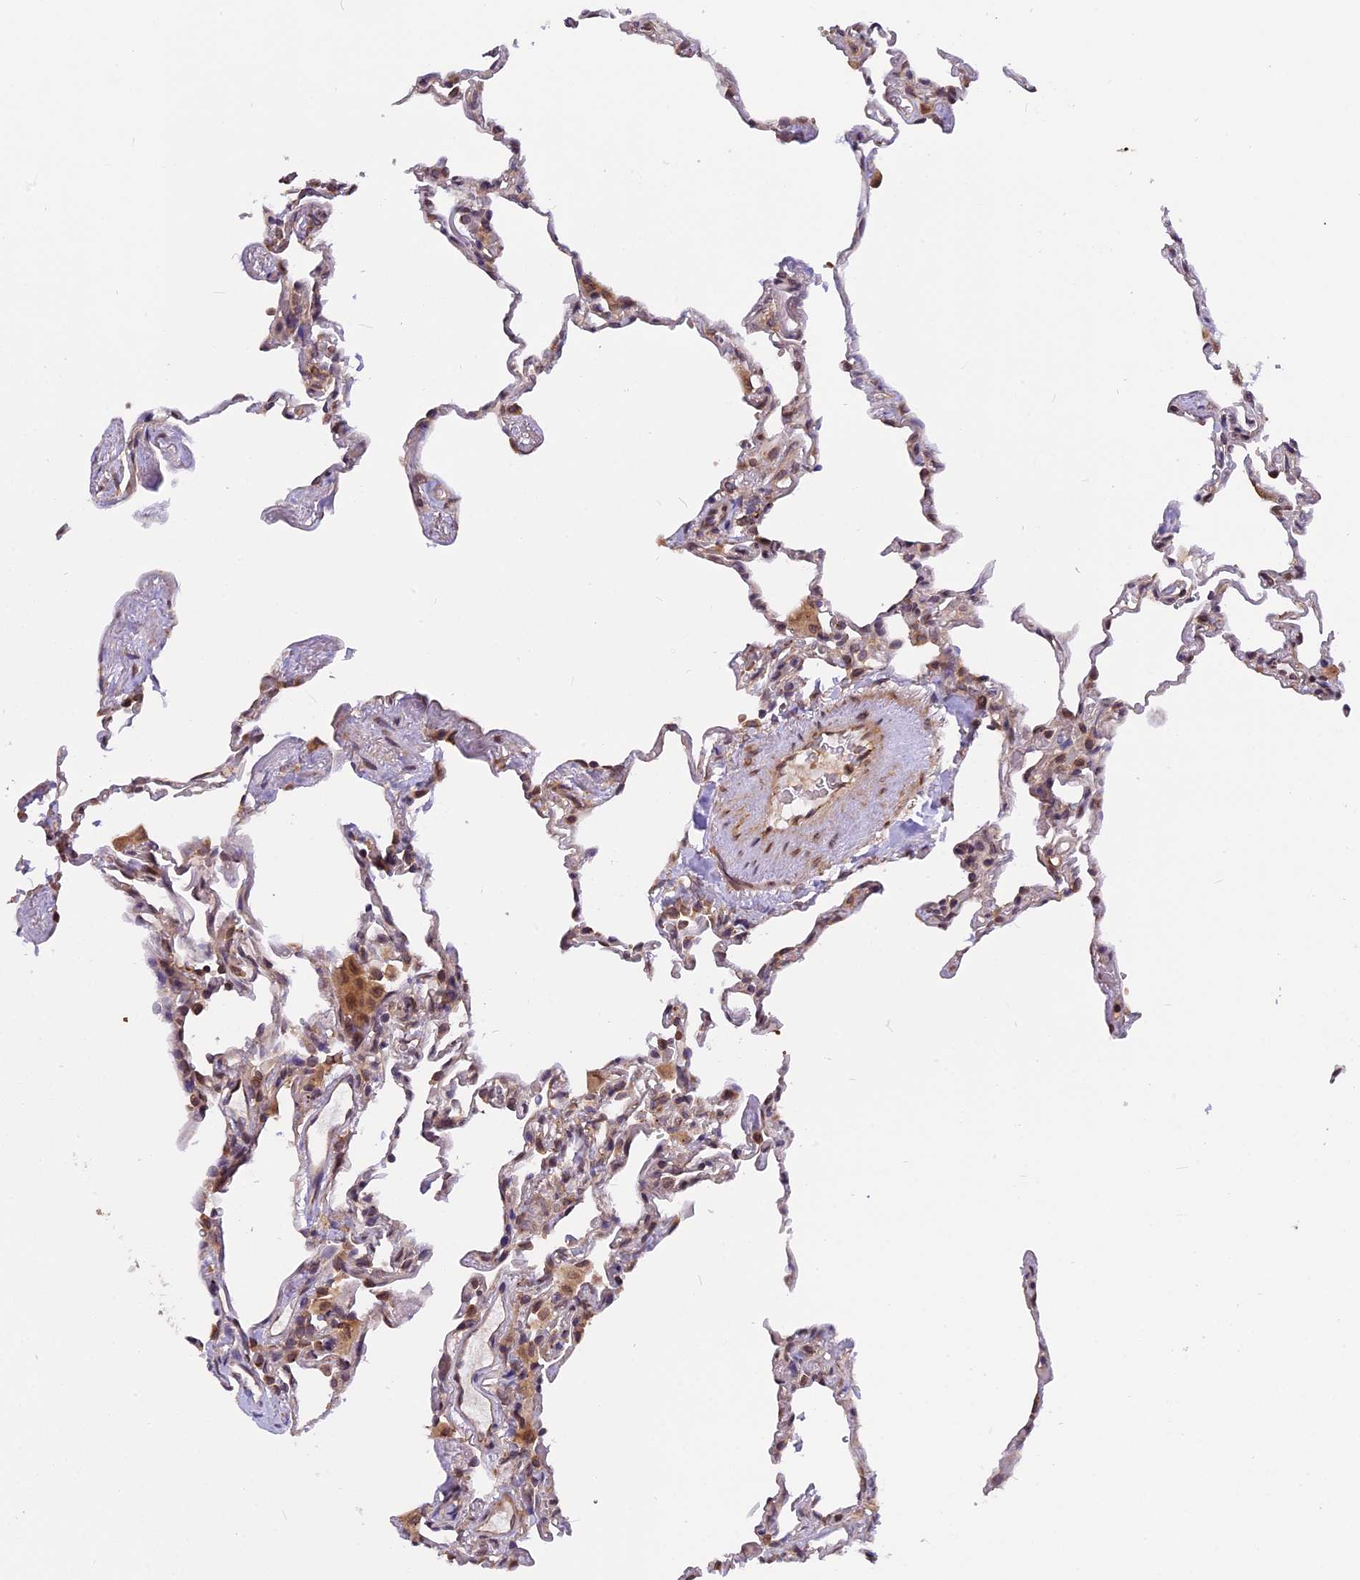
{"staining": {"intensity": "moderate", "quantity": "<25%", "location": "cytoplasmic/membranous,nuclear"}, "tissue": "lung", "cell_type": "Alveolar cells", "image_type": "normal", "snomed": [{"axis": "morphology", "description": "Normal tissue, NOS"}, {"axis": "topography", "description": "Lung"}], "caption": "Protein staining of benign lung reveals moderate cytoplasmic/membranous,nuclear positivity in about <25% of alveolar cells. (DAB = brown stain, brightfield microscopy at high magnification).", "gene": "CHMP2A", "patient": {"sex": "male", "age": 59}}